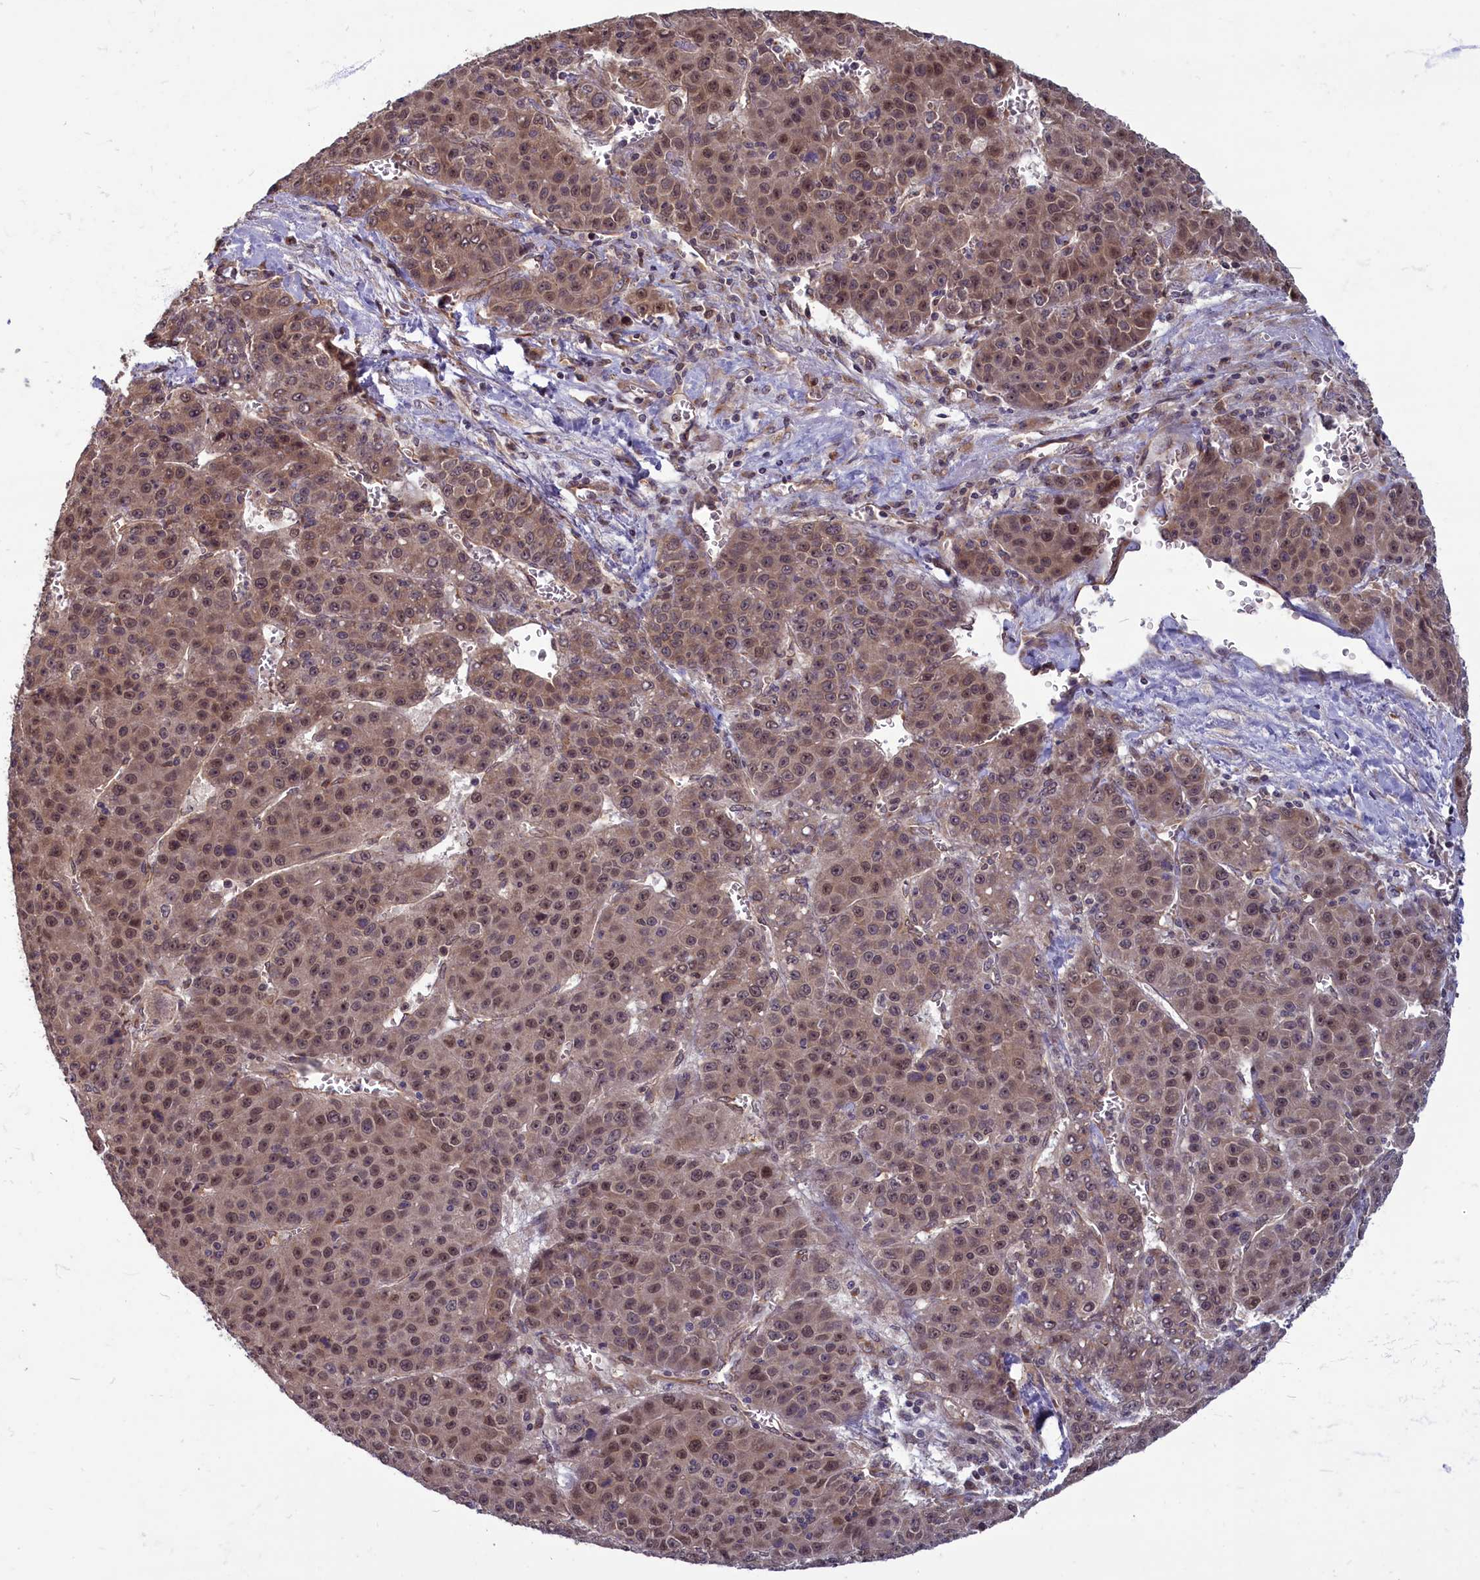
{"staining": {"intensity": "moderate", "quantity": ">75%", "location": "cytoplasmic/membranous,nuclear"}, "tissue": "liver cancer", "cell_type": "Tumor cells", "image_type": "cancer", "snomed": [{"axis": "morphology", "description": "Carcinoma, Hepatocellular, NOS"}, {"axis": "topography", "description": "Liver"}], "caption": "The photomicrograph shows a brown stain indicating the presence of a protein in the cytoplasmic/membranous and nuclear of tumor cells in liver hepatocellular carcinoma.", "gene": "MYCBP", "patient": {"sex": "female", "age": 53}}